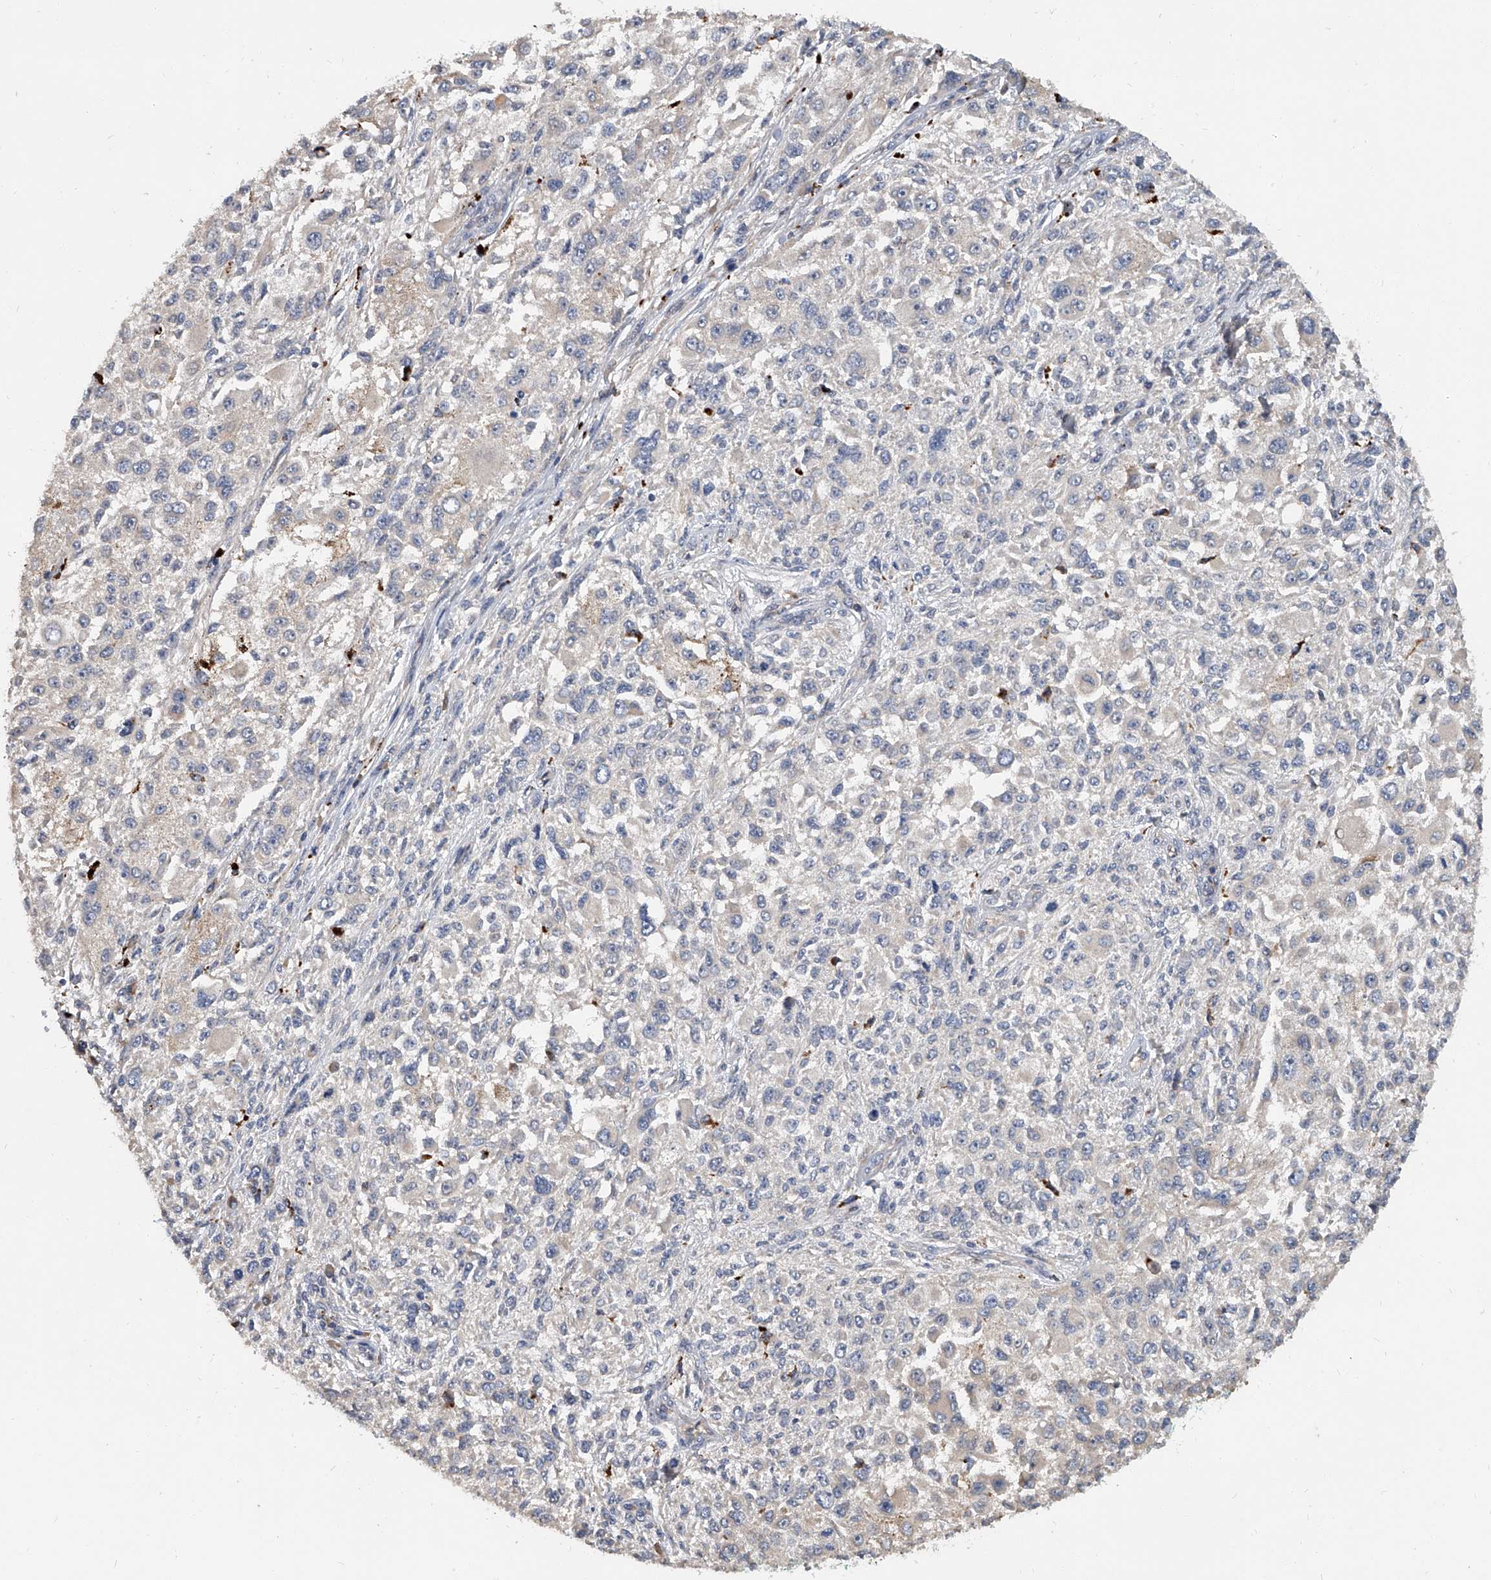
{"staining": {"intensity": "negative", "quantity": "none", "location": "none"}, "tissue": "melanoma", "cell_type": "Tumor cells", "image_type": "cancer", "snomed": [{"axis": "morphology", "description": "Necrosis, NOS"}, {"axis": "morphology", "description": "Malignant melanoma, NOS"}, {"axis": "topography", "description": "Skin"}], "caption": "A histopathology image of human melanoma is negative for staining in tumor cells.", "gene": "JAG2", "patient": {"sex": "female", "age": 87}}